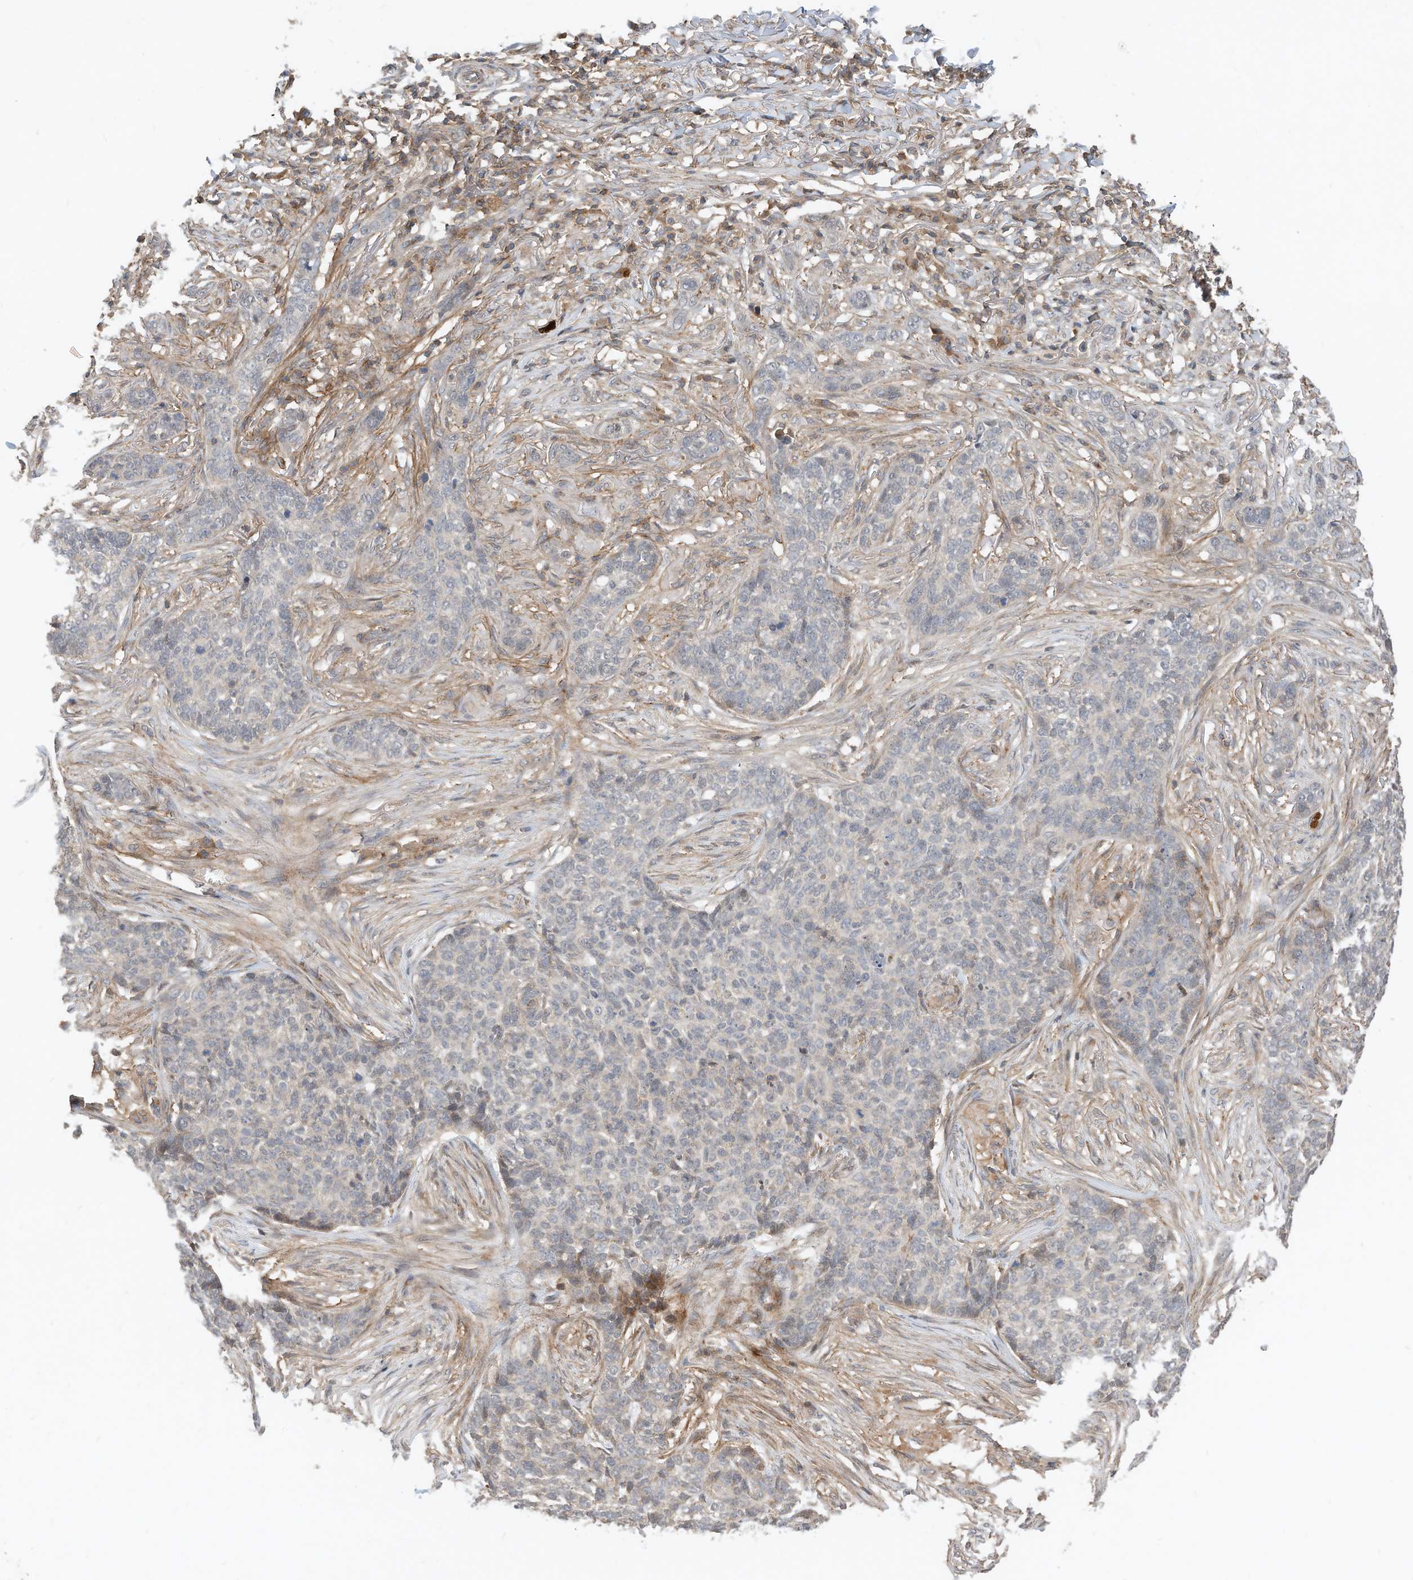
{"staining": {"intensity": "negative", "quantity": "none", "location": "none"}, "tissue": "skin cancer", "cell_type": "Tumor cells", "image_type": "cancer", "snomed": [{"axis": "morphology", "description": "Basal cell carcinoma"}, {"axis": "topography", "description": "Skin"}], "caption": "Immunohistochemistry of skin cancer (basal cell carcinoma) exhibits no expression in tumor cells.", "gene": "CPAMD8", "patient": {"sex": "male", "age": 85}}